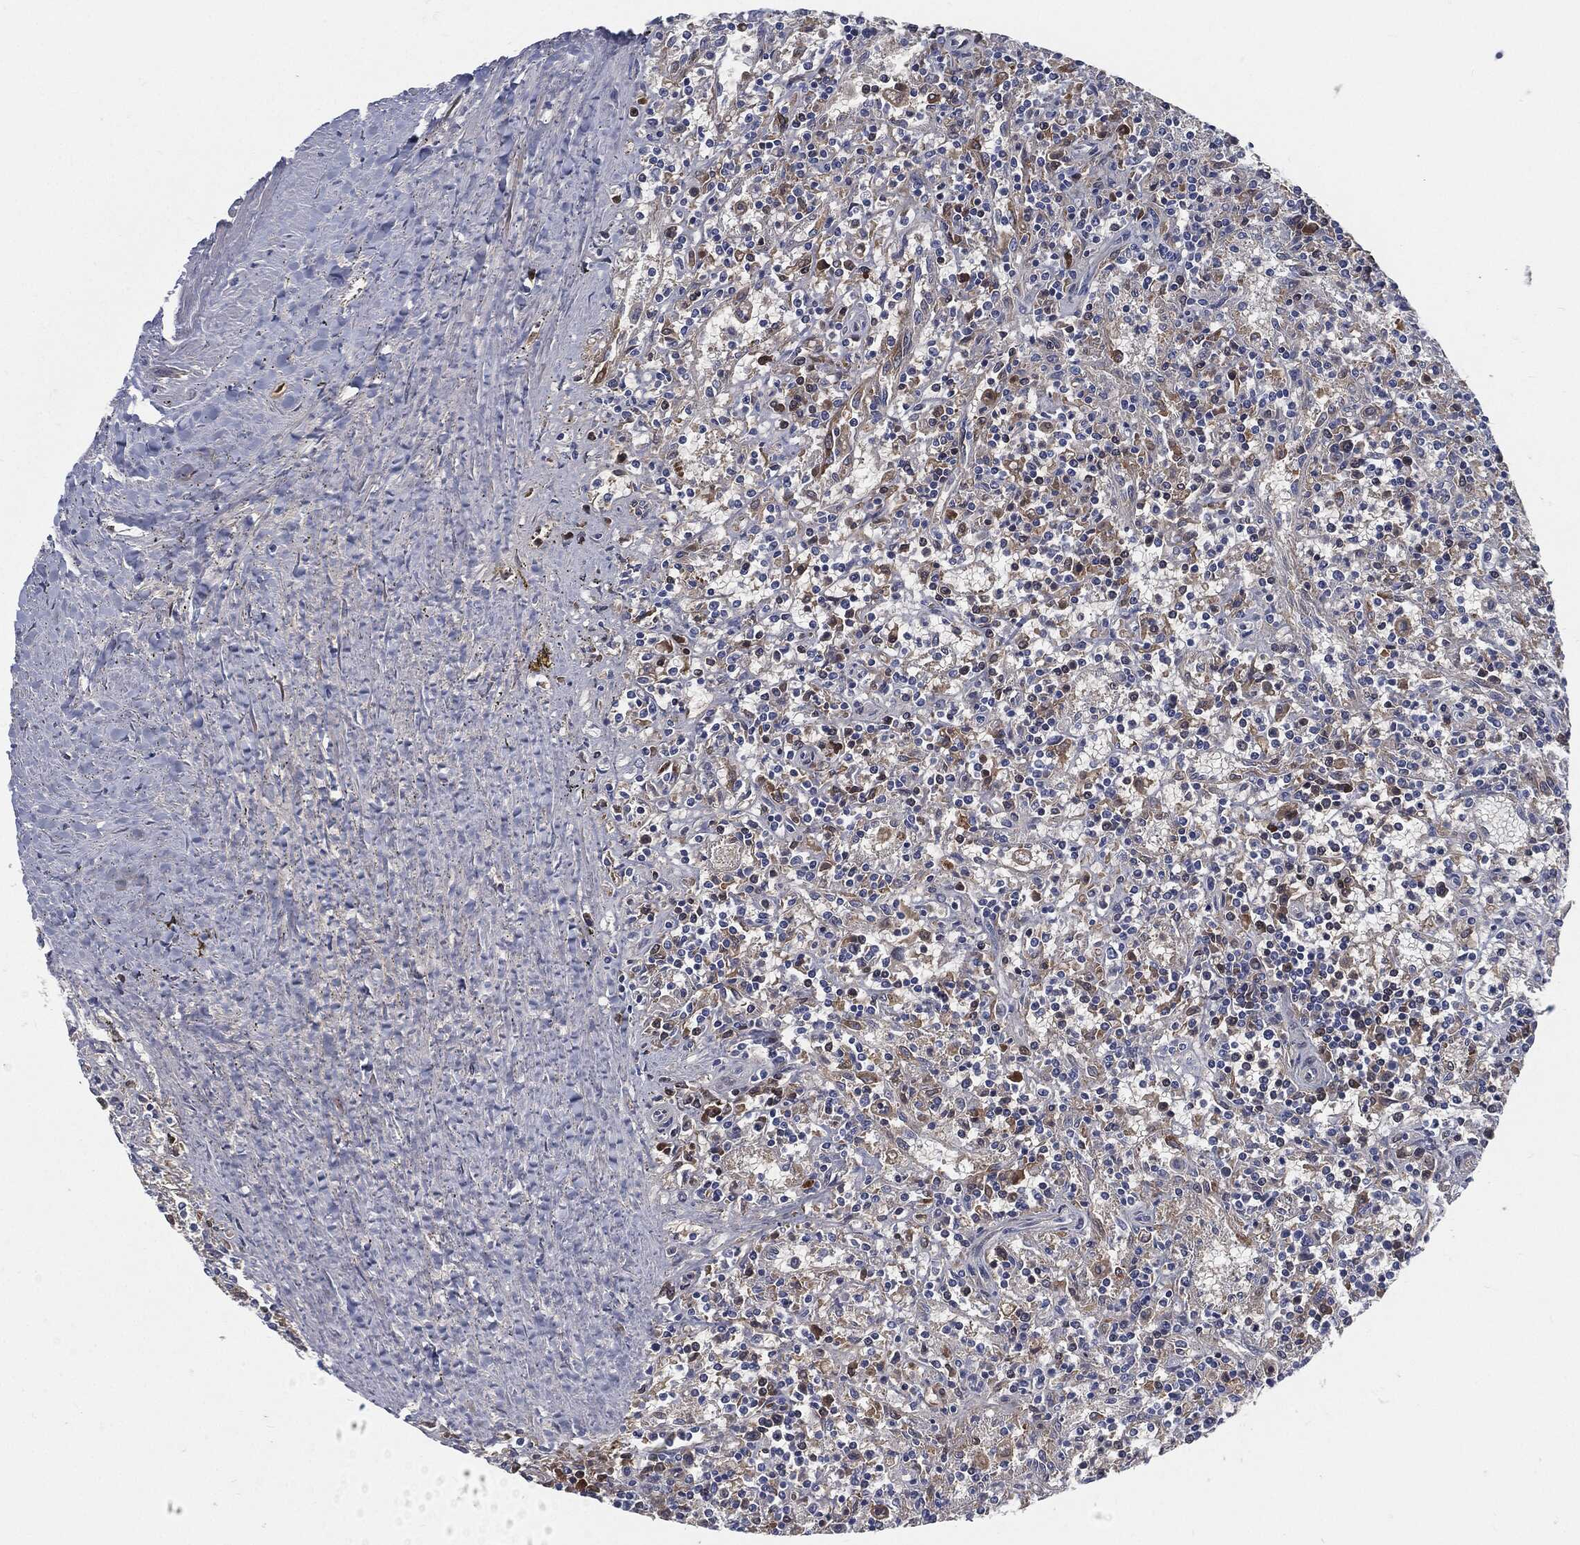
{"staining": {"intensity": "negative", "quantity": "none", "location": "none"}, "tissue": "lymphoma", "cell_type": "Tumor cells", "image_type": "cancer", "snomed": [{"axis": "morphology", "description": "Malignant lymphoma, non-Hodgkin's type, Low grade"}, {"axis": "topography", "description": "Spleen"}], "caption": "Immunohistochemical staining of human lymphoma shows no significant positivity in tumor cells.", "gene": "MST1", "patient": {"sex": "male", "age": 62}}